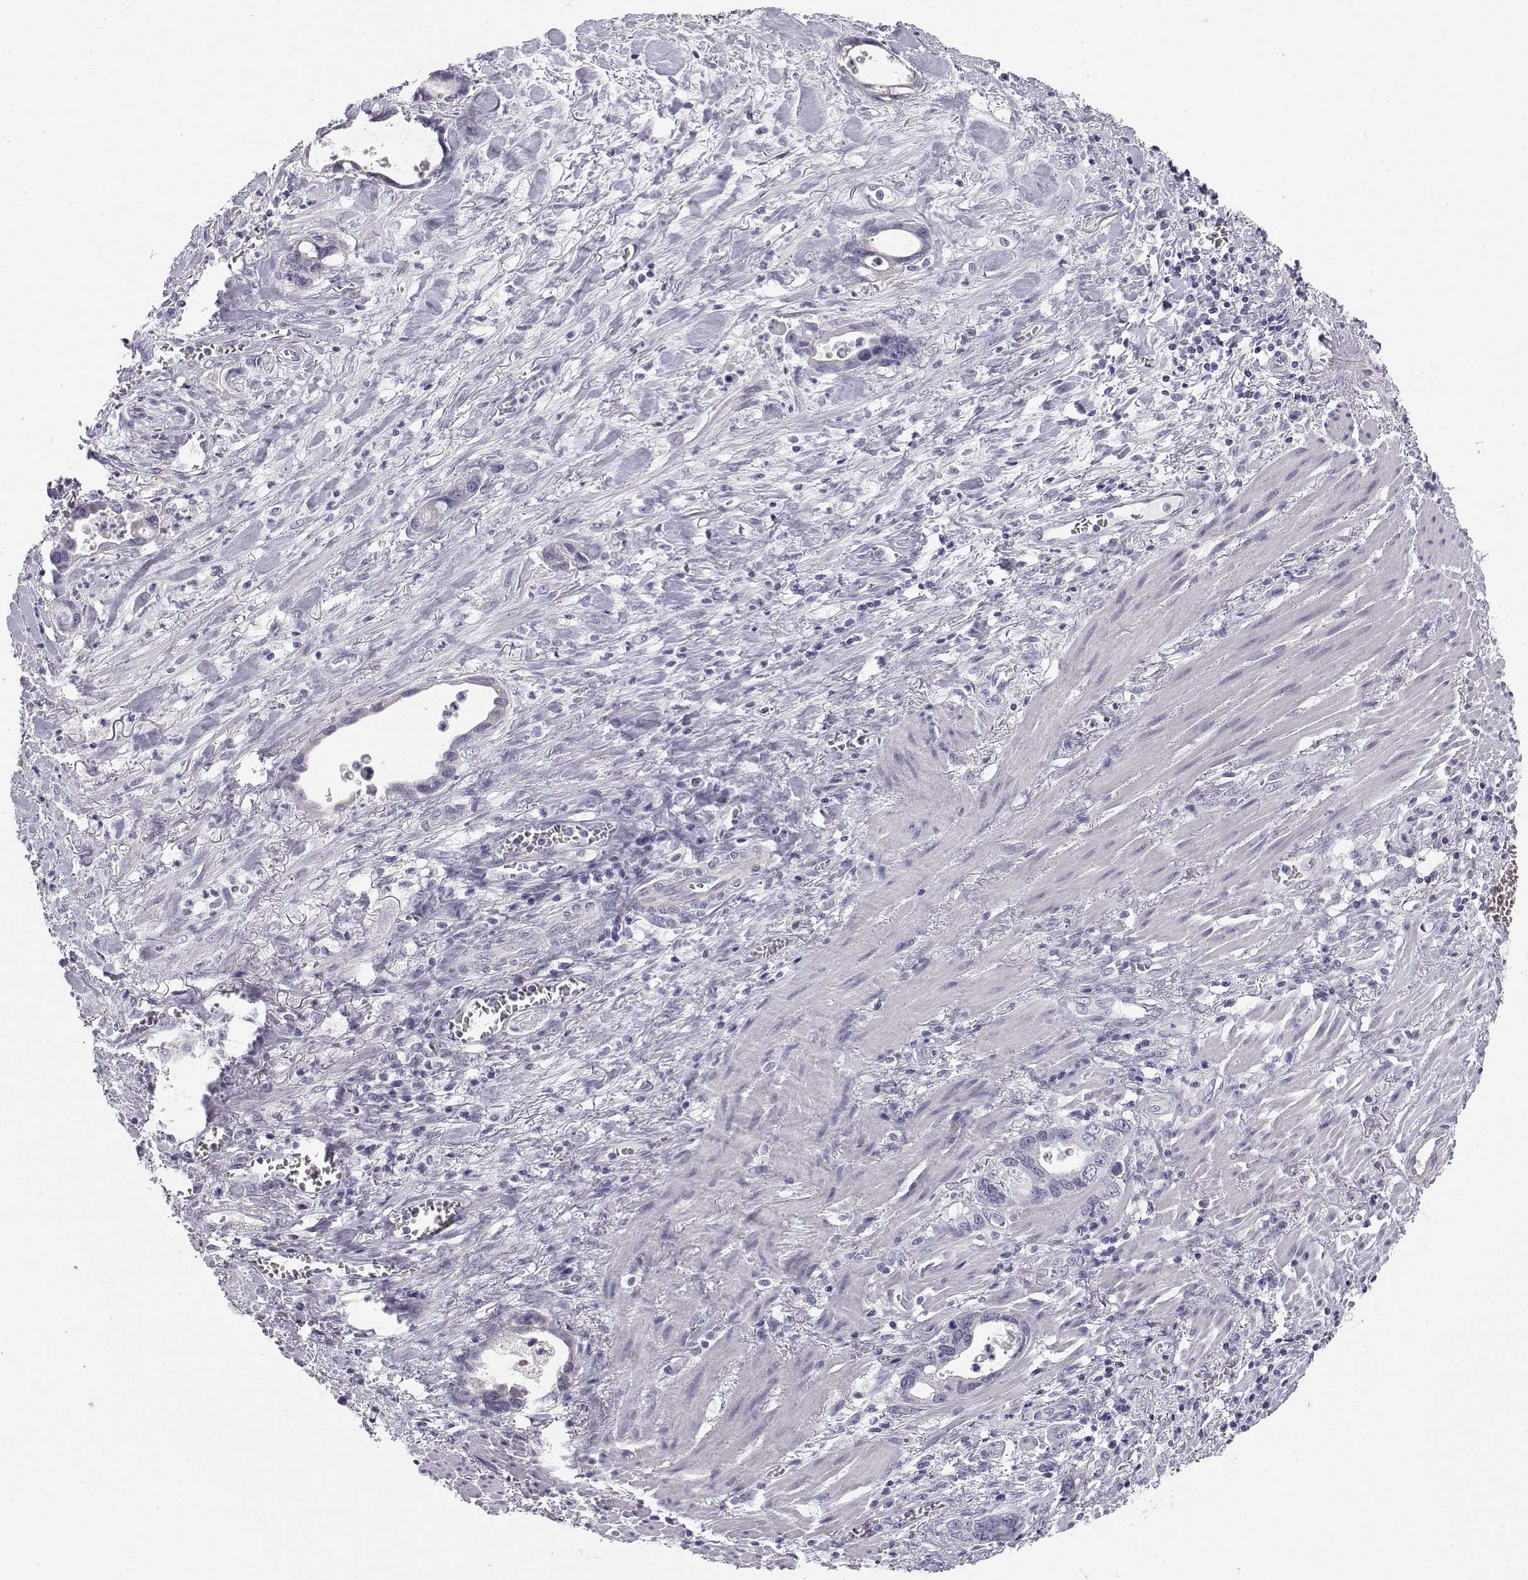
{"staining": {"intensity": "negative", "quantity": "none", "location": "none"}, "tissue": "stomach cancer", "cell_type": "Tumor cells", "image_type": "cancer", "snomed": [{"axis": "morphology", "description": "Normal tissue, NOS"}, {"axis": "morphology", "description": "Adenocarcinoma, NOS"}, {"axis": "topography", "description": "Esophagus"}, {"axis": "topography", "description": "Stomach, upper"}], "caption": "Immunohistochemistry micrograph of human stomach cancer (adenocarcinoma) stained for a protein (brown), which exhibits no staining in tumor cells. The staining is performed using DAB (3,3'-diaminobenzidine) brown chromogen with nuclei counter-stained in using hematoxylin.", "gene": "KCNMB4", "patient": {"sex": "male", "age": 74}}